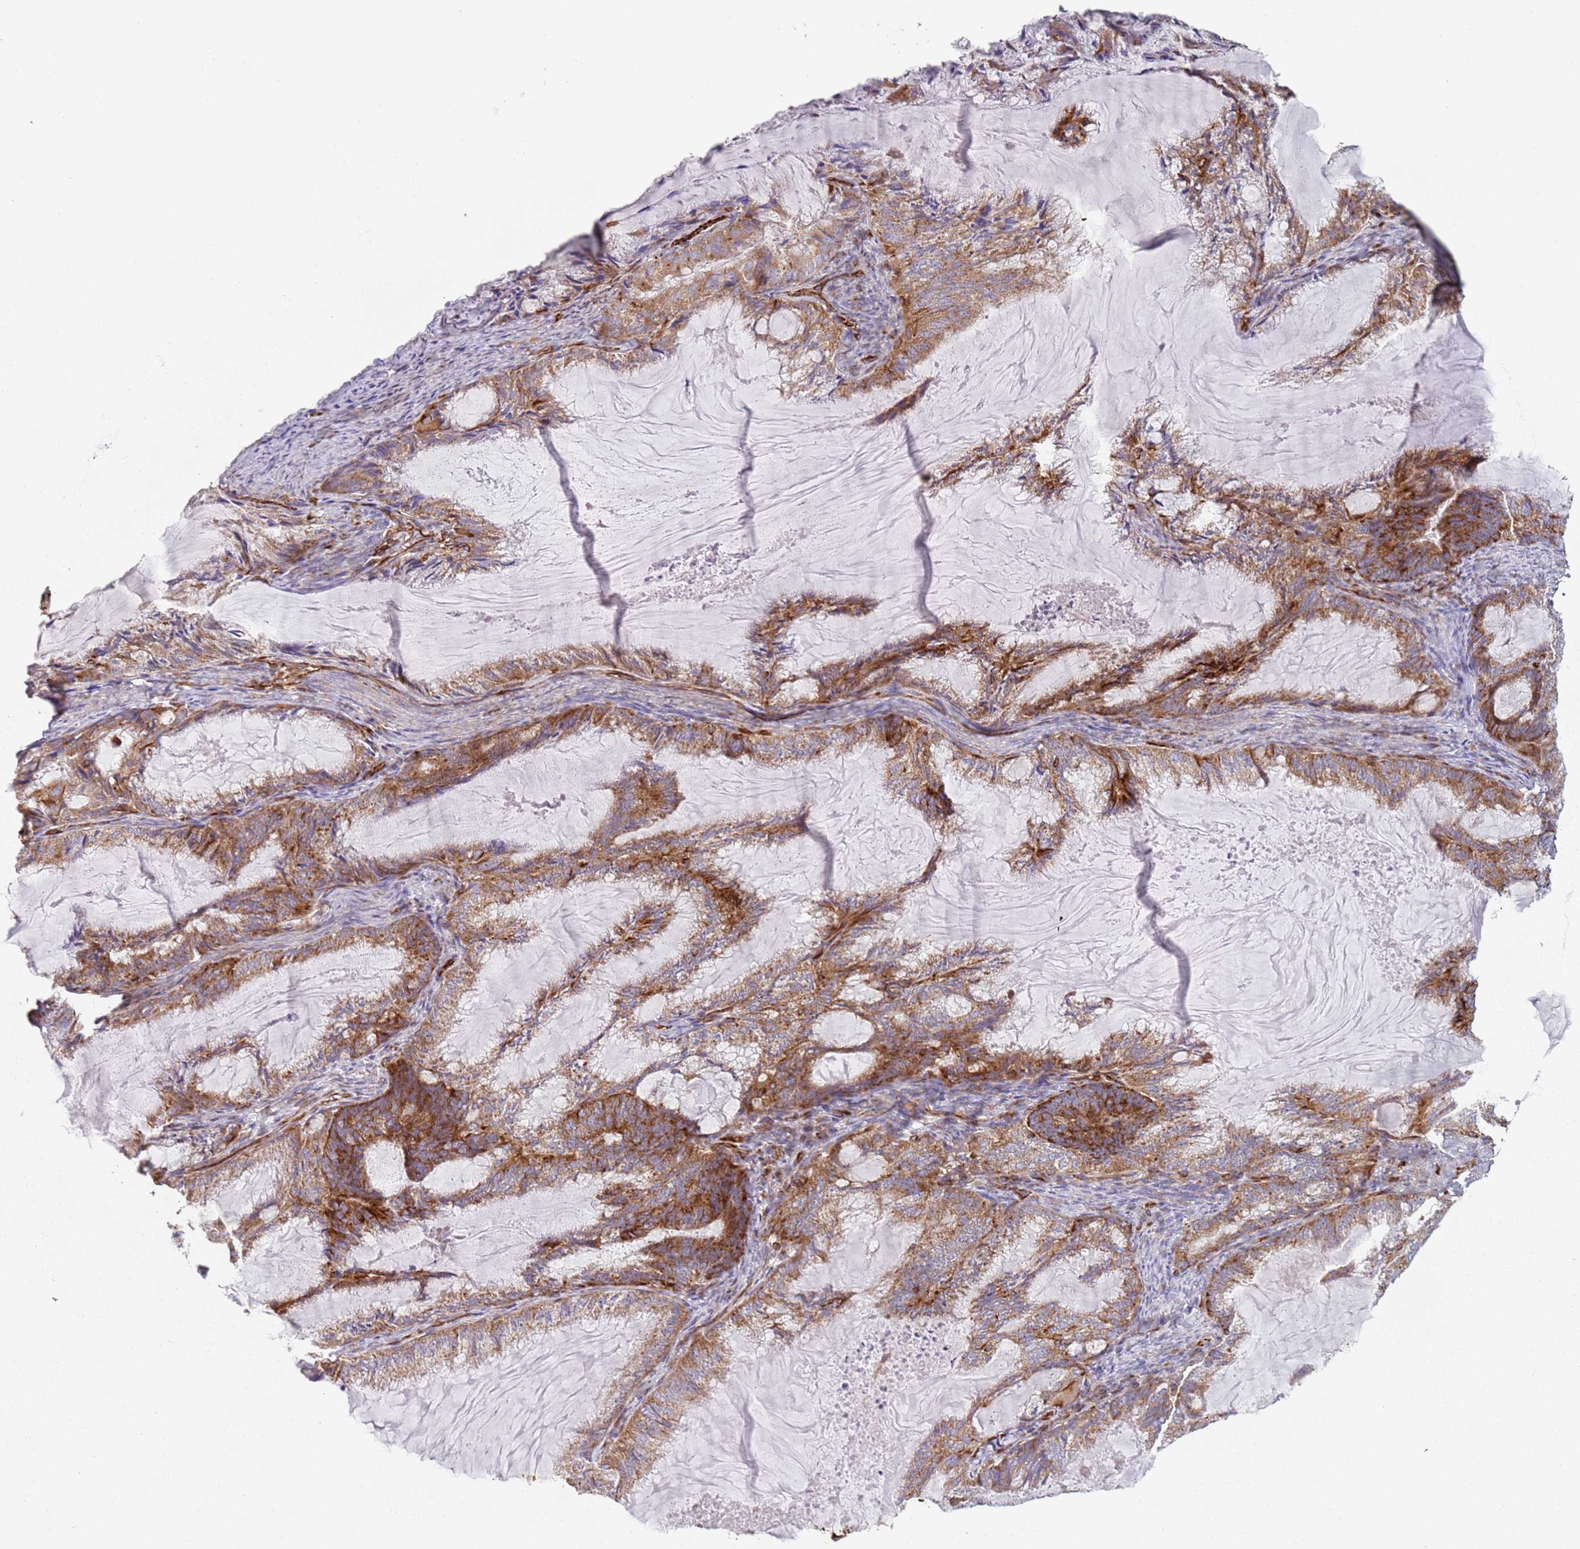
{"staining": {"intensity": "moderate", "quantity": ">75%", "location": "cytoplasmic/membranous"}, "tissue": "endometrial cancer", "cell_type": "Tumor cells", "image_type": "cancer", "snomed": [{"axis": "morphology", "description": "Adenocarcinoma, NOS"}, {"axis": "topography", "description": "Endometrium"}], "caption": "The photomicrograph reveals a brown stain indicating the presence of a protein in the cytoplasmic/membranous of tumor cells in endometrial cancer.", "gene": "SNAPIN", "patient": {"sex": "female", "age": 86}}